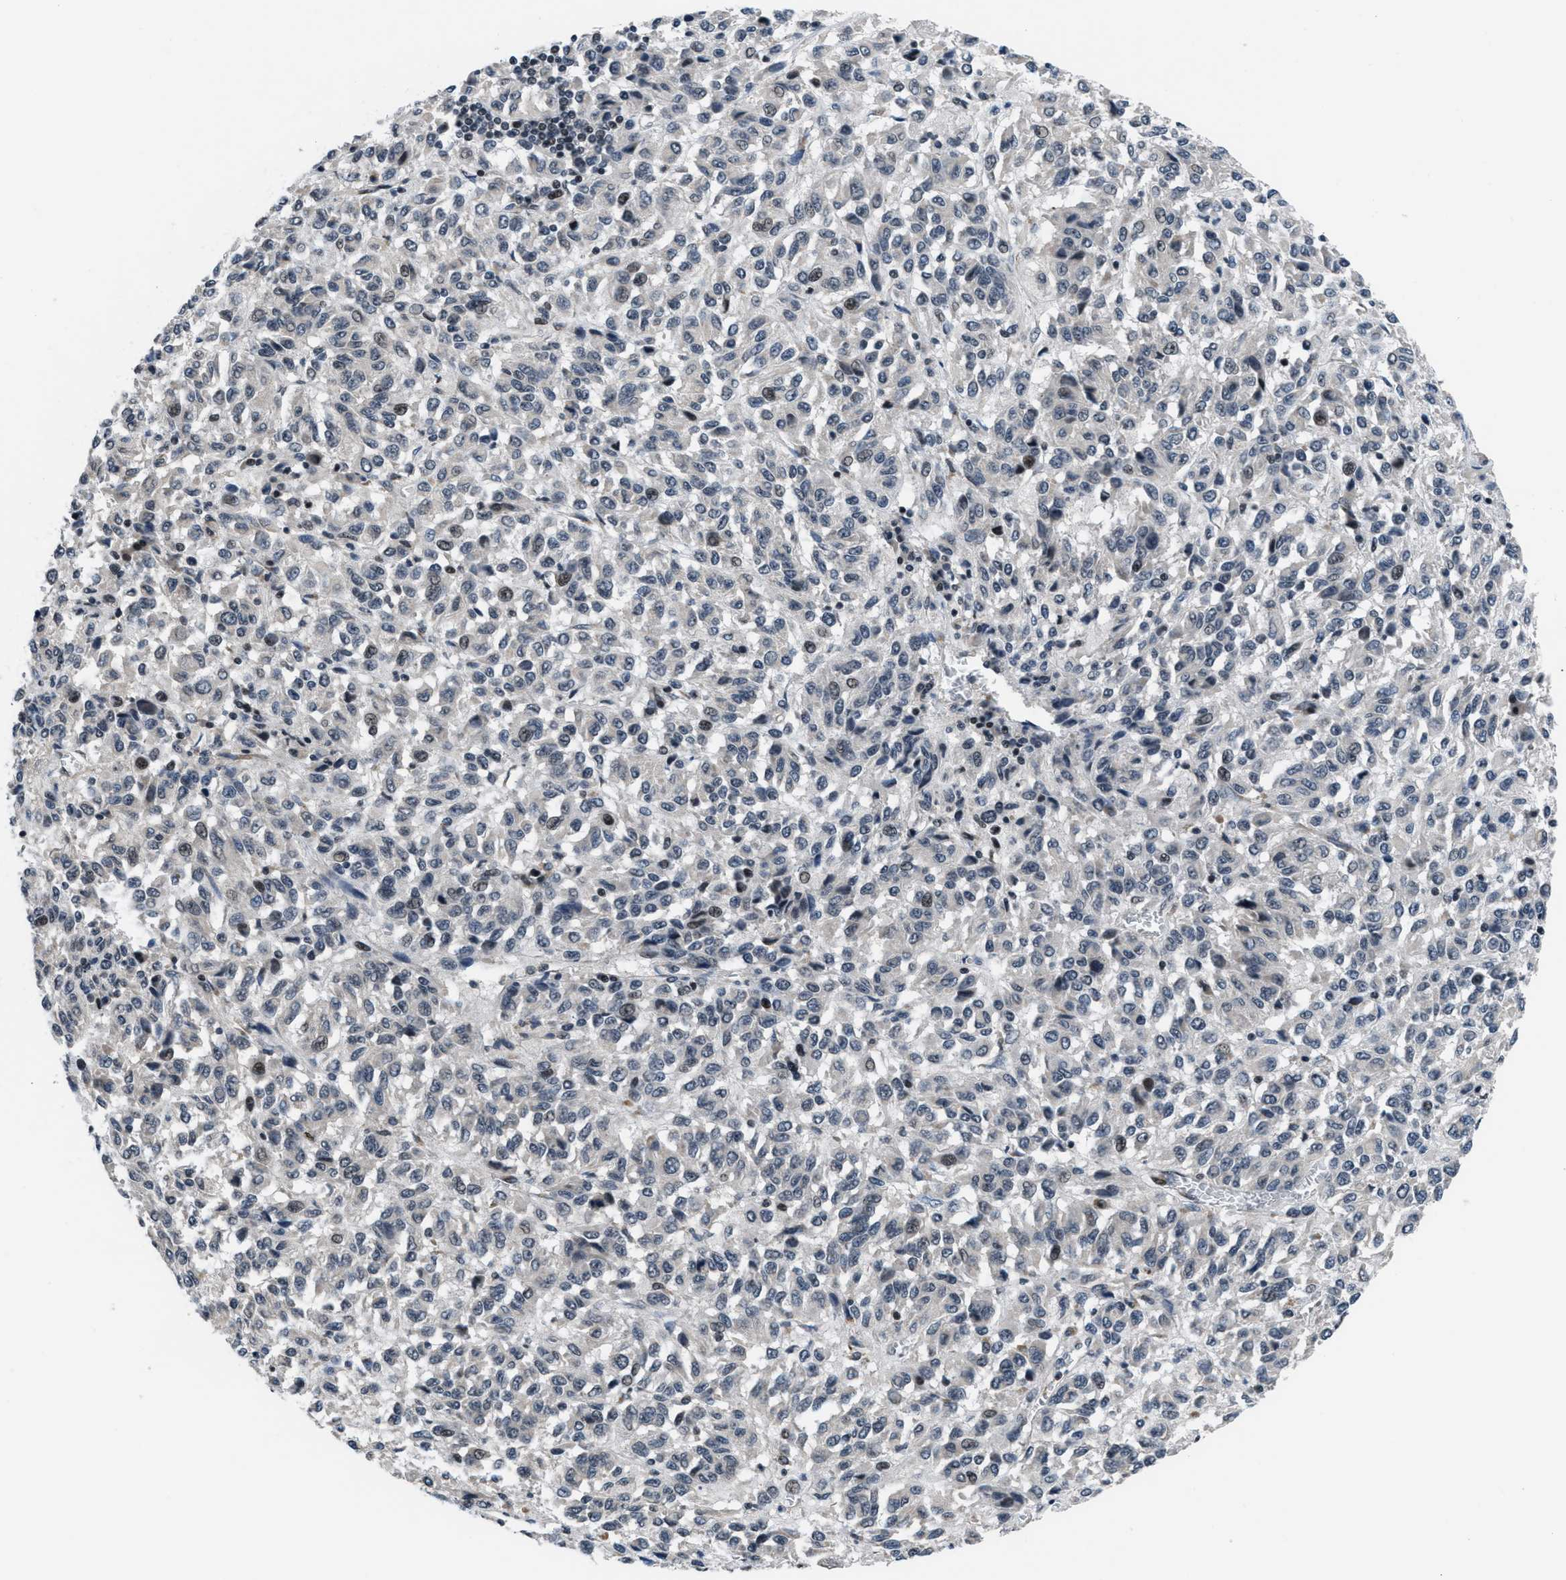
{"staining": {"intensity": "weak", "quantity": "<25%", "location": "nuclear"}, "tissue": "melanoma", "cell_type": "Tumor cells", "image_type": "cancer", "snomed": [{"axis": "morphology", "description": "Malignant melanoma, Metastatic site"}, {"axis": "topography", "description": "Lung"}], "caption": "High power microscopy image of an immunohistochemistry (IHC) photomicrograph of melanoma, revealing no significant expression in tumor cells.", "gene": "SETD5", "patient": {"sex": "male", "age": 64}}